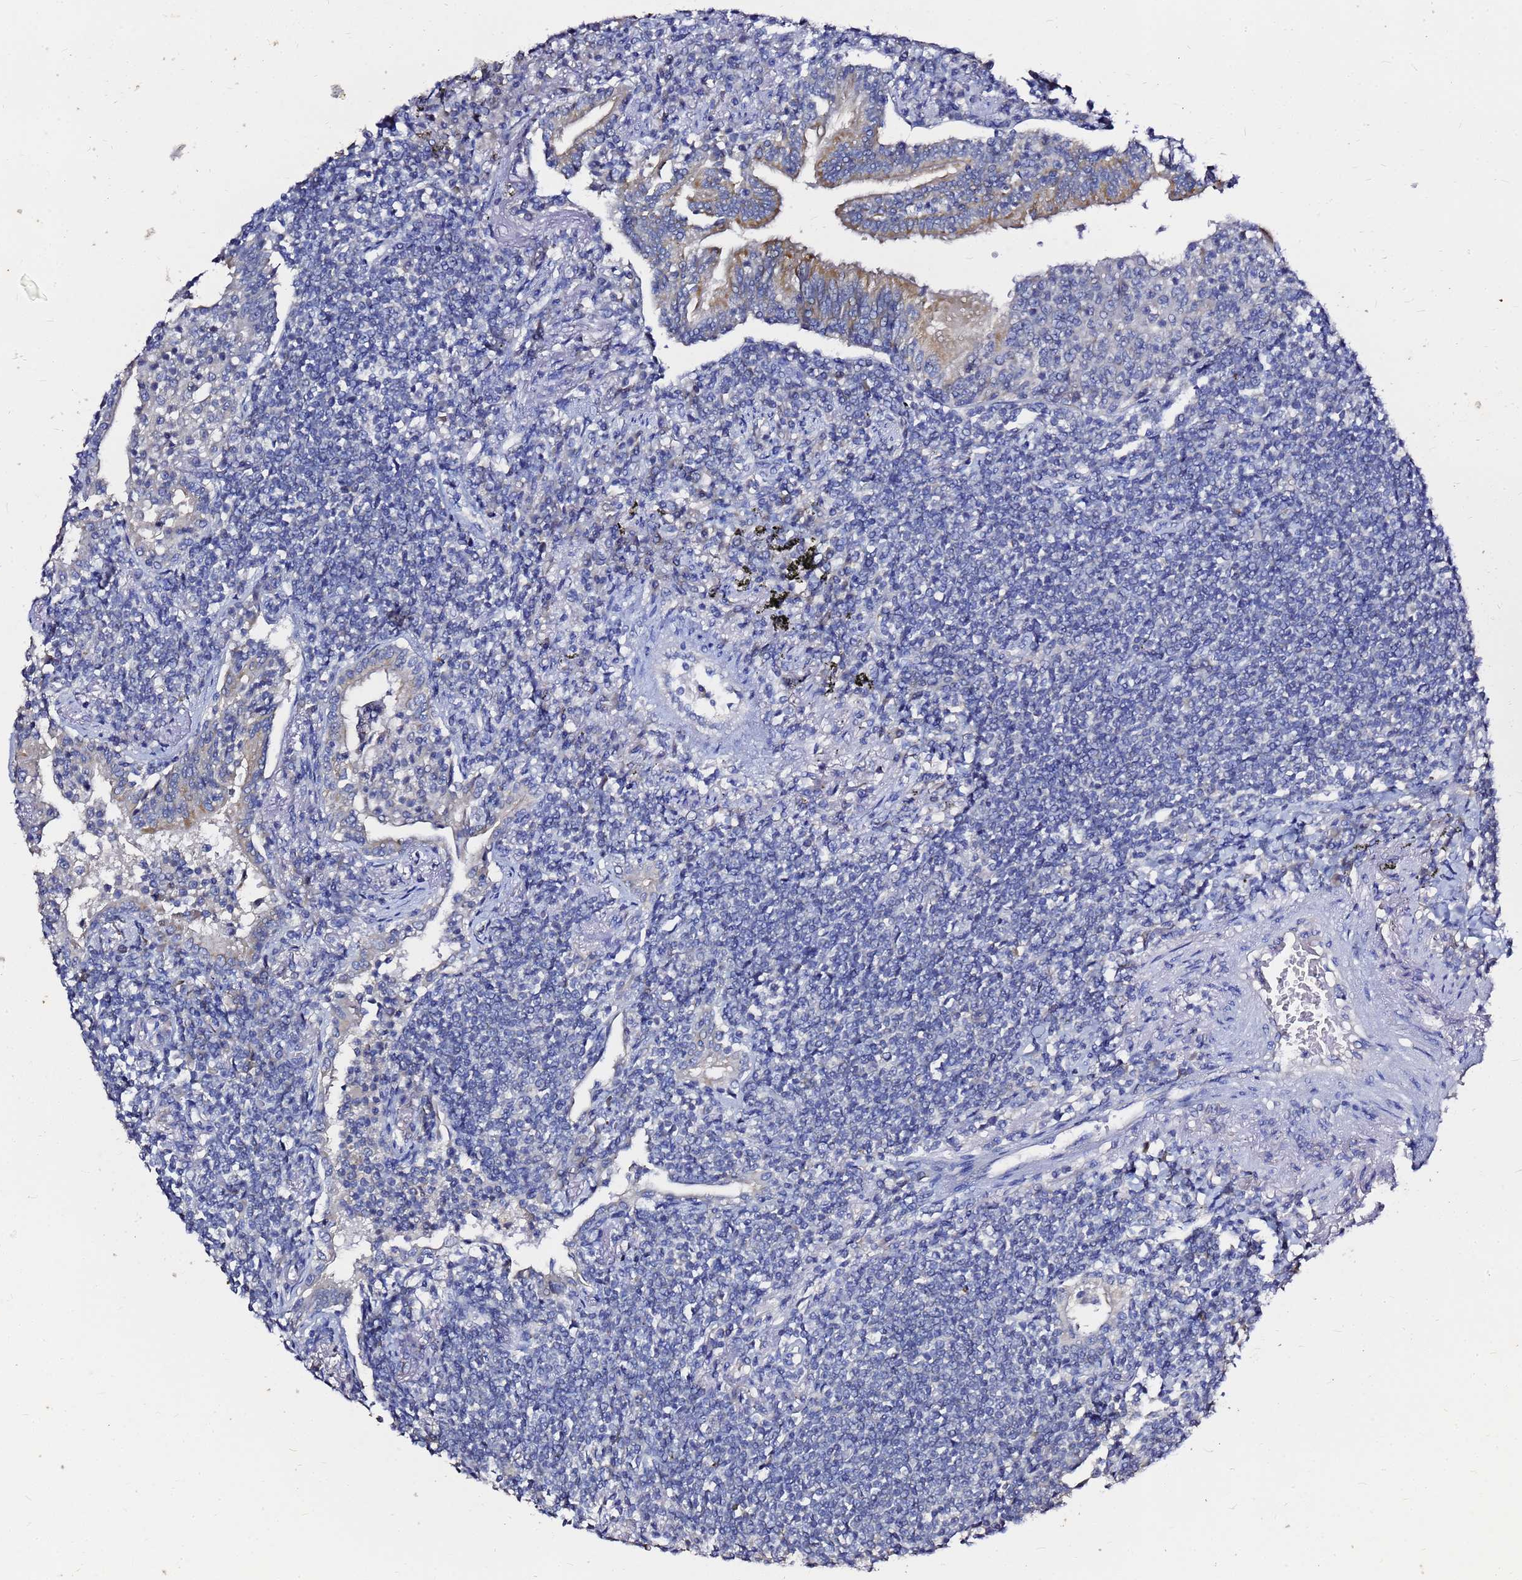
{"staining": {"intensity": "negative", "quantity": "none", "location": "none"}, "tissue": "lymphoma", "cell_type": "Tumor cells", "image_type": "cancer", "snomed": [{"axis": "morphology", "description": "Malignant lymphoma, non-Hodgkin's type, Low grade"}, {"axis": "topography", "description": "Lung"}], "caption": "IHC of human low-grade malignant lymphoma, non-Hodgkin's type displays no positivity in tumor cells. (DAB (3,3'-diaminobenzidine) immunohistochemistry with hematoxylin counter stain).", "gene": "FAM183A", "patient": {"sex": "female", "age": 71}}